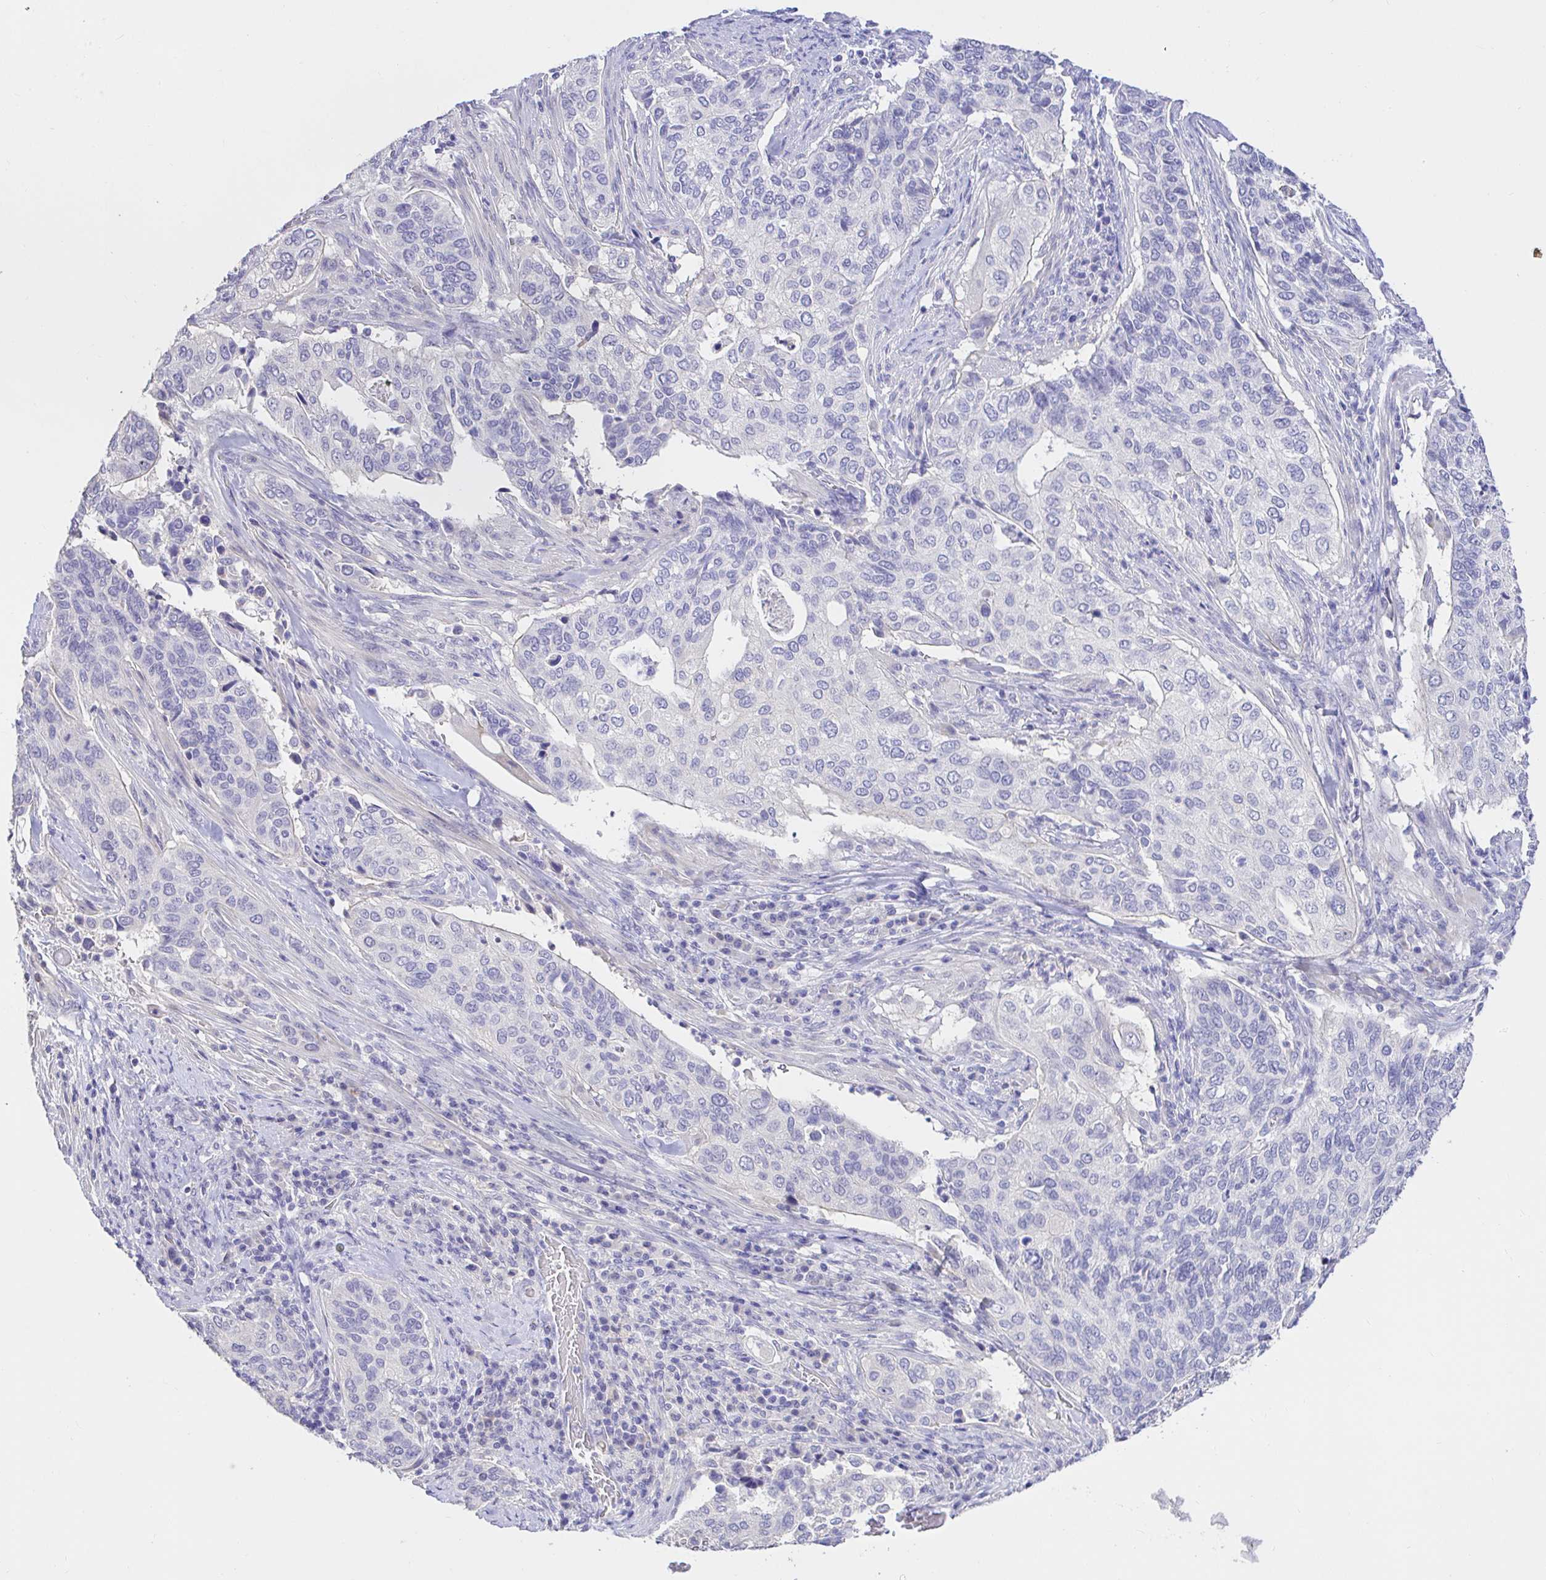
{"staining": {"intensity": "negative", "quantity": "none", "location": "none"}, "tissue": "cervical cancer", "cell_type": "Tumor cells", "image_type": "cancer", "snomed": [{"axis": "morphology", "description": "Squamous cell carcinoma, NOS"}, {"axis": "topography", "description": "Cervix"}], "caption": "An image of squamous cell carcinoma (cervical) stained for a protein reveals no brown staining in tumor cells.", "gene": "CDO1", "patient": {"sex": "female", "age": 38}}